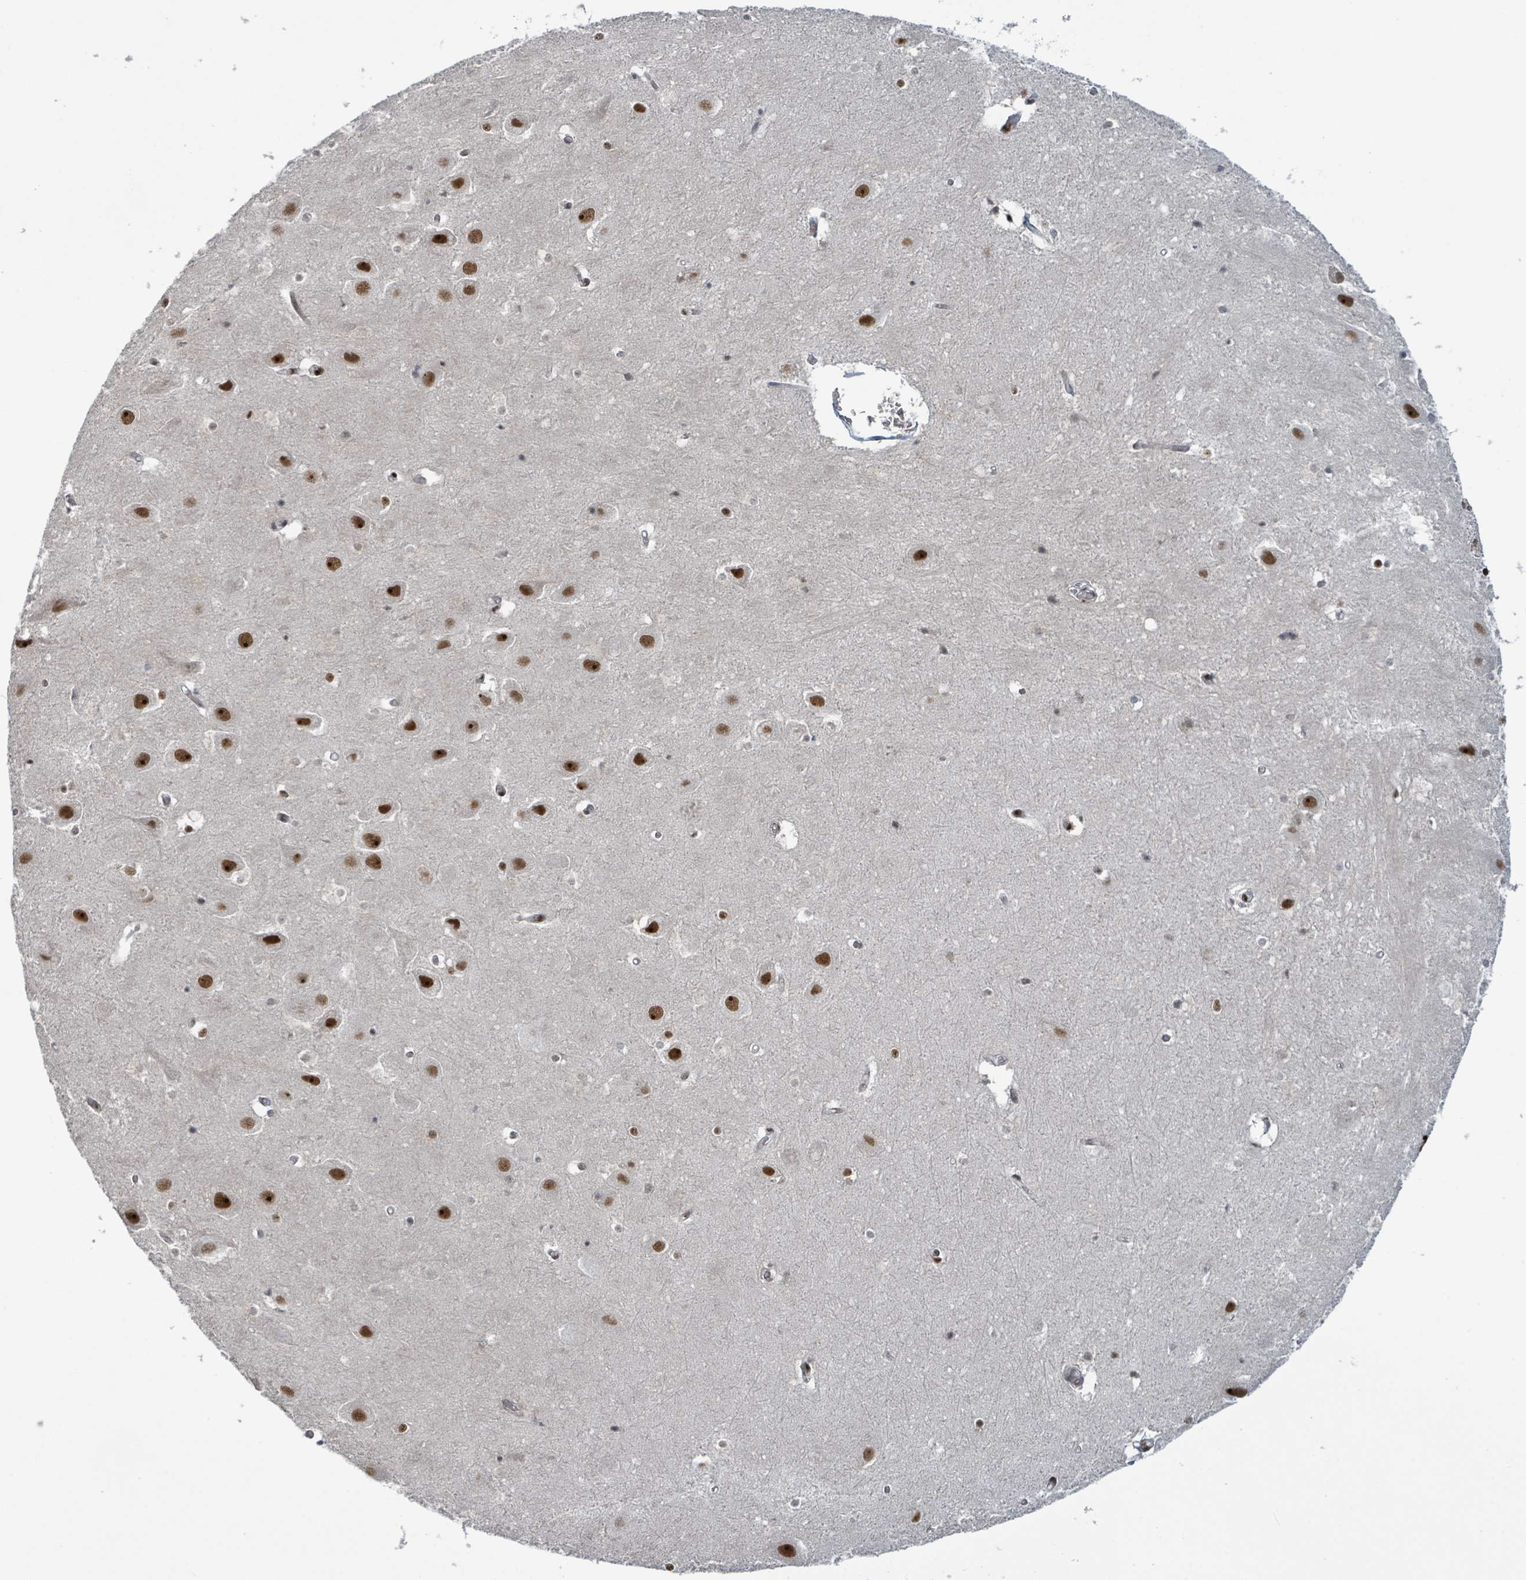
{"staining": {"intensity": "strong", "quantity": ">75%", "location": "nuclear"}, "tissue": "hippocampus", "cell_type": "Glial cells", "image_type": "normal", "snomed": [{"axis": "morphology", "description": "Normal tissue, NOS"}, {"axis": "topography", "description": "Hippocampus"}], "caption": "Human hippocampus stained for a protein (brown) displays strong nuclear positive staining in approximately >75% of glial cells.", "gene": "KLF3", "patient": {"sex": "female", "age": 52}}